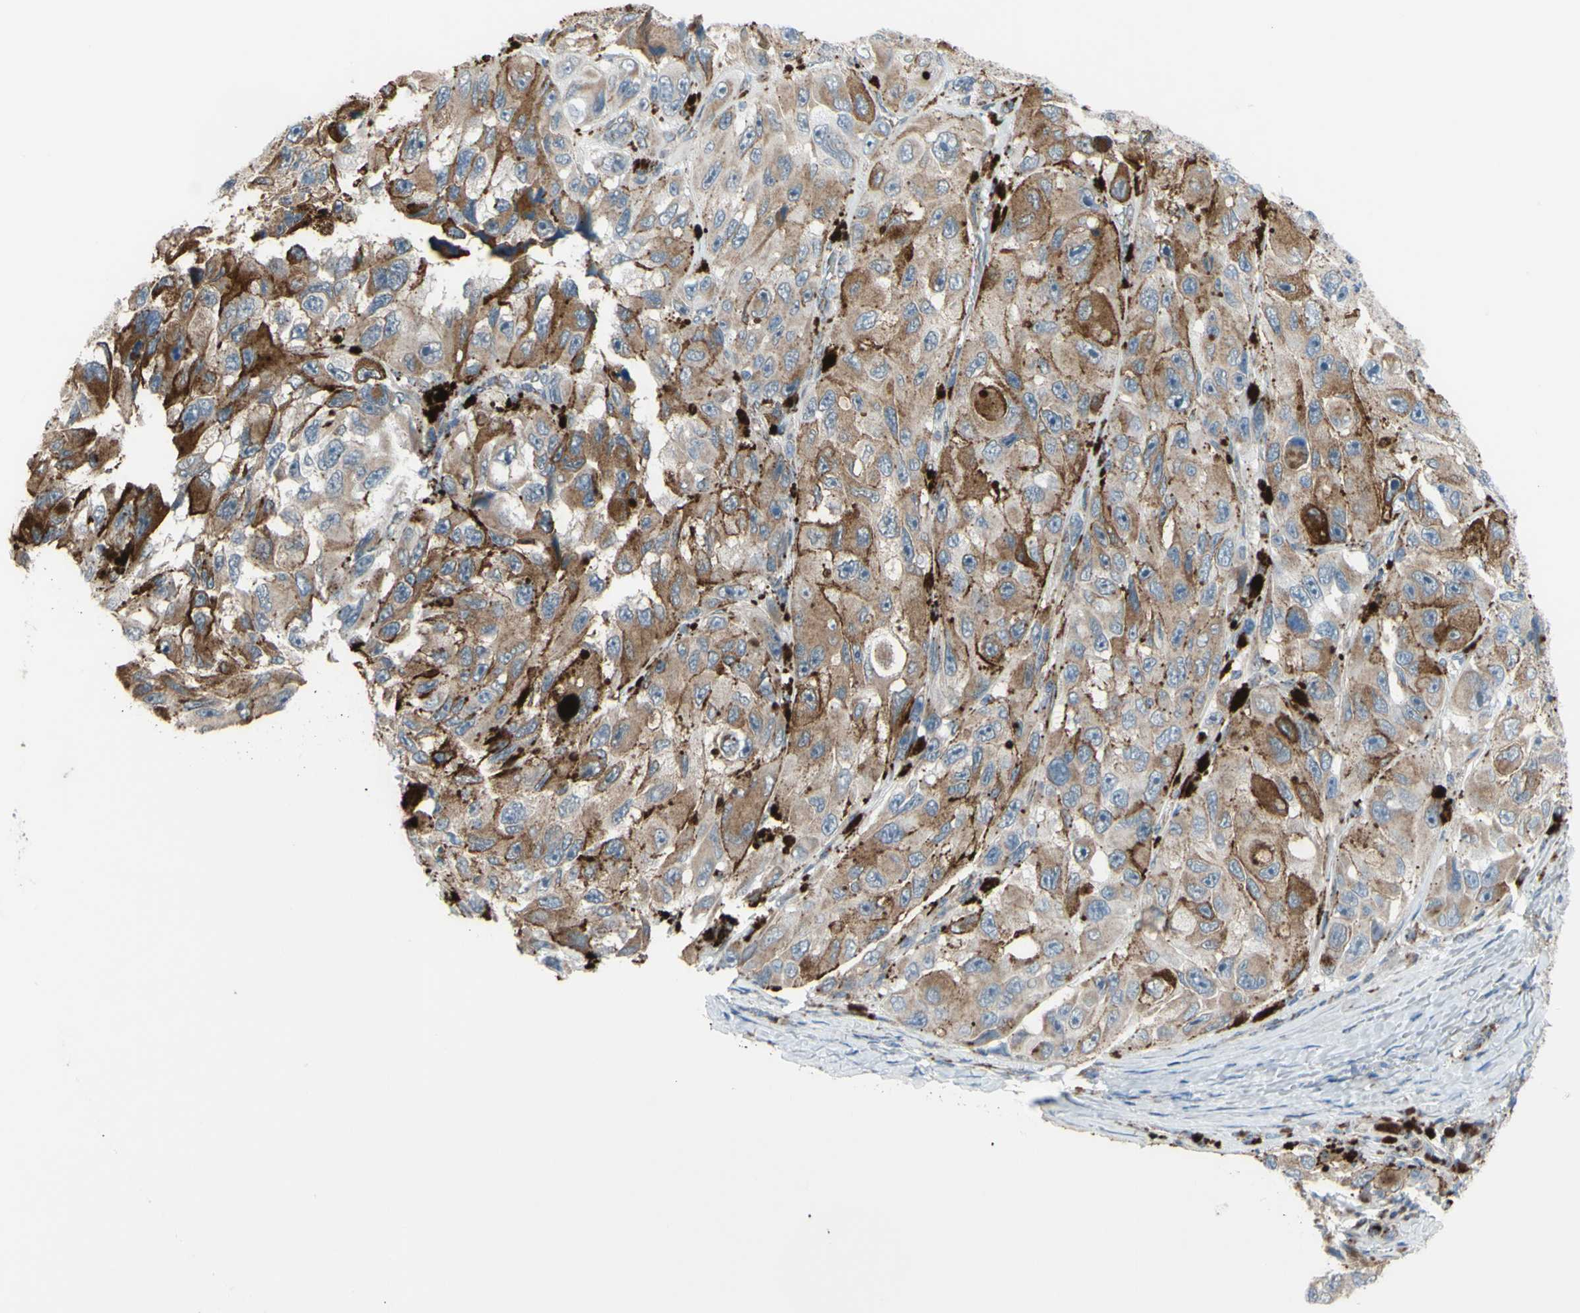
{"staining": {"intensity": "moderate", "quantity": "25%-75%", "location": "cytoplasmic/membranous"}, "tissue": "melanoma", "cell_type": "Tumor cells", "image_type": "cancer", "snomed": [{"axis": "morphology", "description": "Malignant melanoma, NOS"}, {"axis": "topography", "description": "Skin"}], "caption": "Human melanoma stained with a brown dye reveals moderate cytoplasmic/membranous positive expression in about 25%-75% of tumor cells.", "gene": "GLT8D1", "patient": {"sex": "female", "age": 73}}